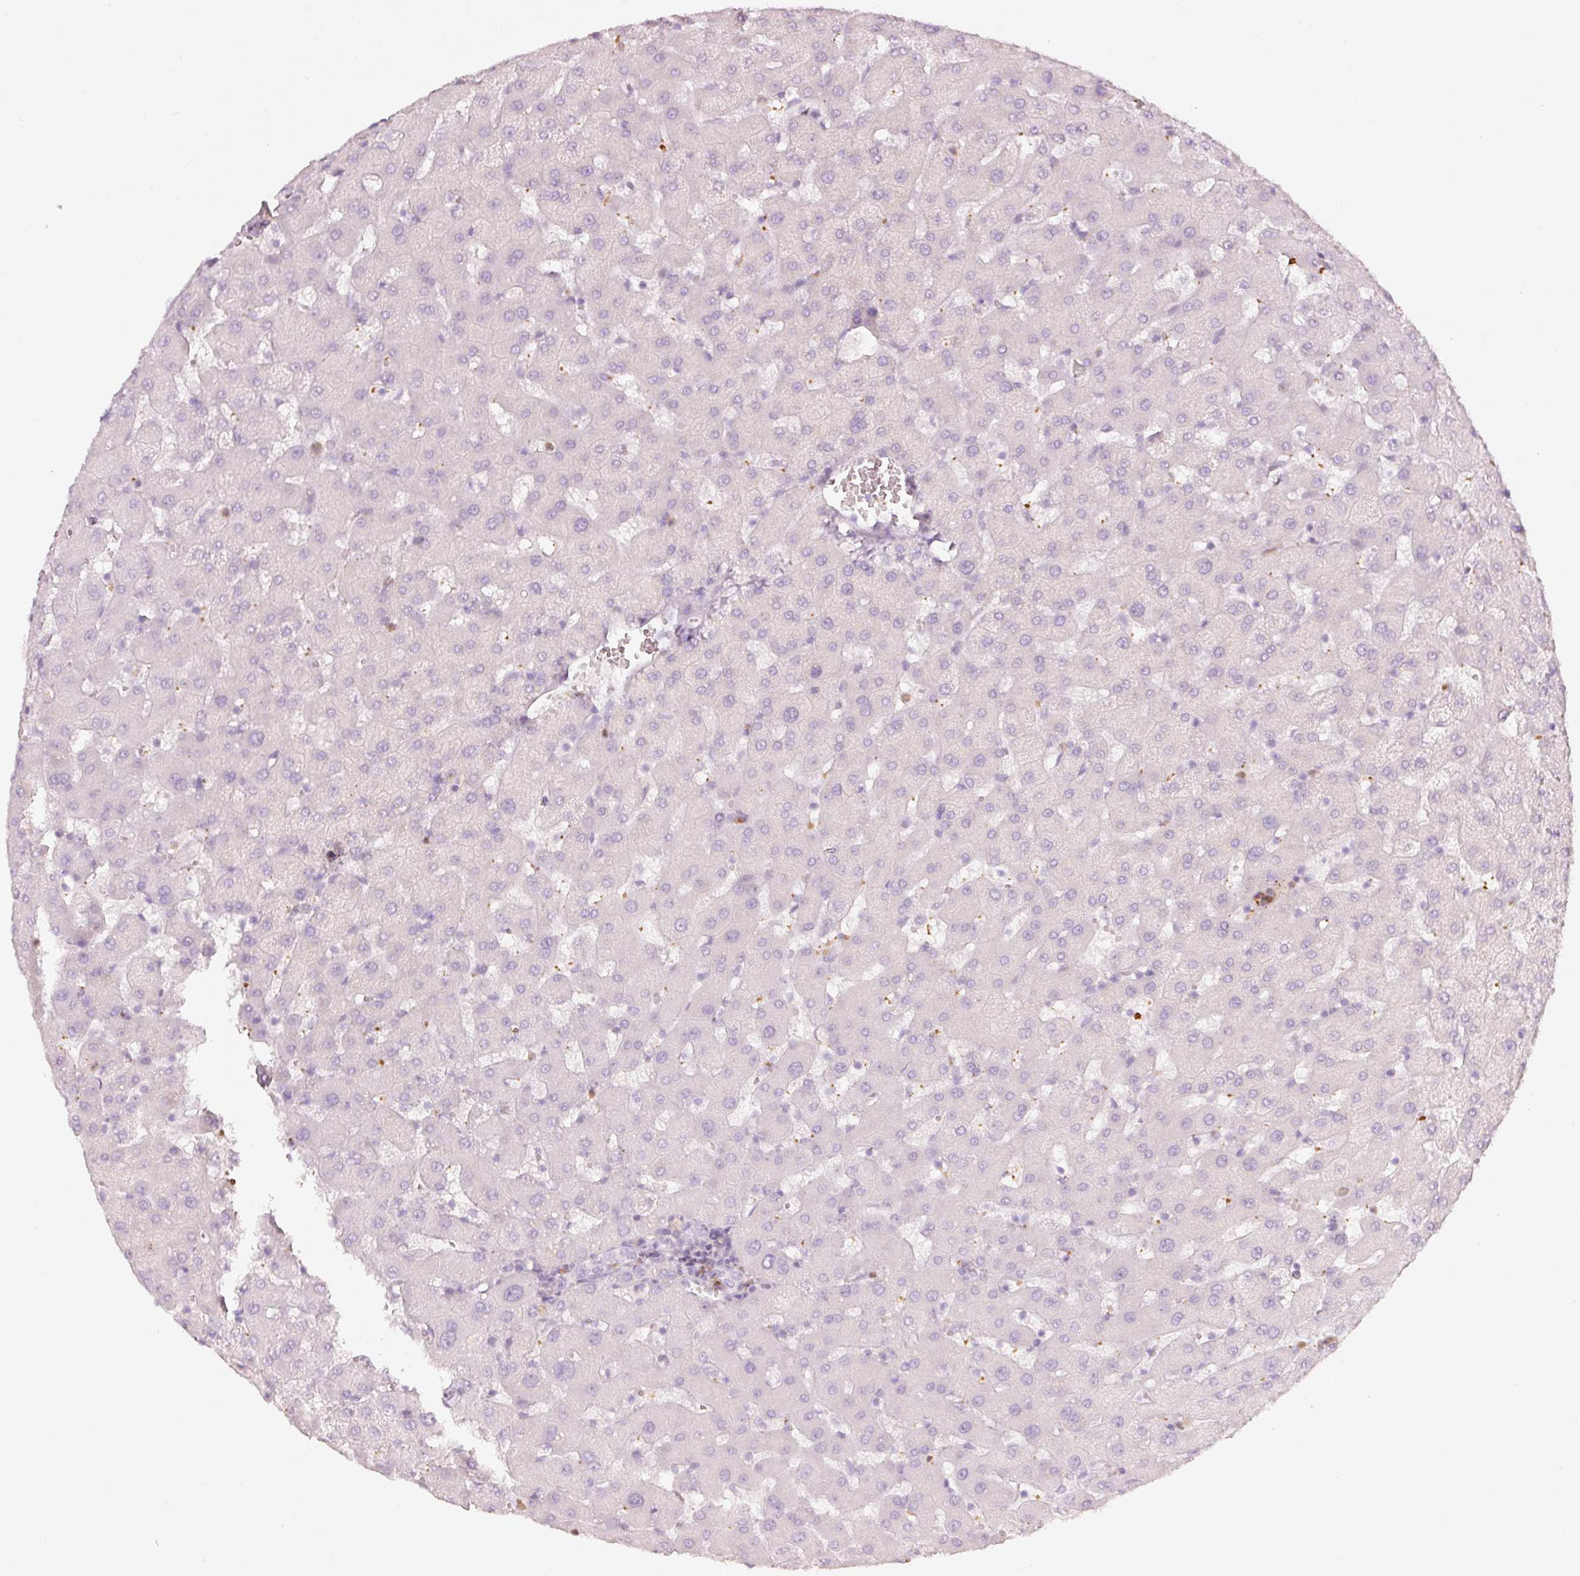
{"staining": {"intensity": "negative", "quantity": "none", "location": "none"}, "tissue": "liver", "cell_type": "Cholangiocytes", "image_type": "normal", "snomed": [{"axis": "morphology", "description": "Normal tissue, NOS"}, {"axis": "topography", "description": "Liver"}], "caption": "A high-resolution image shows immunohistochemistry (IHC) staining of normal liver, which exhibits no significant positivity in cholangiocytes. (DAB IHC, high magnification).", "gene": "LECT2", "patient": {"sex": "female", "age": 63}}